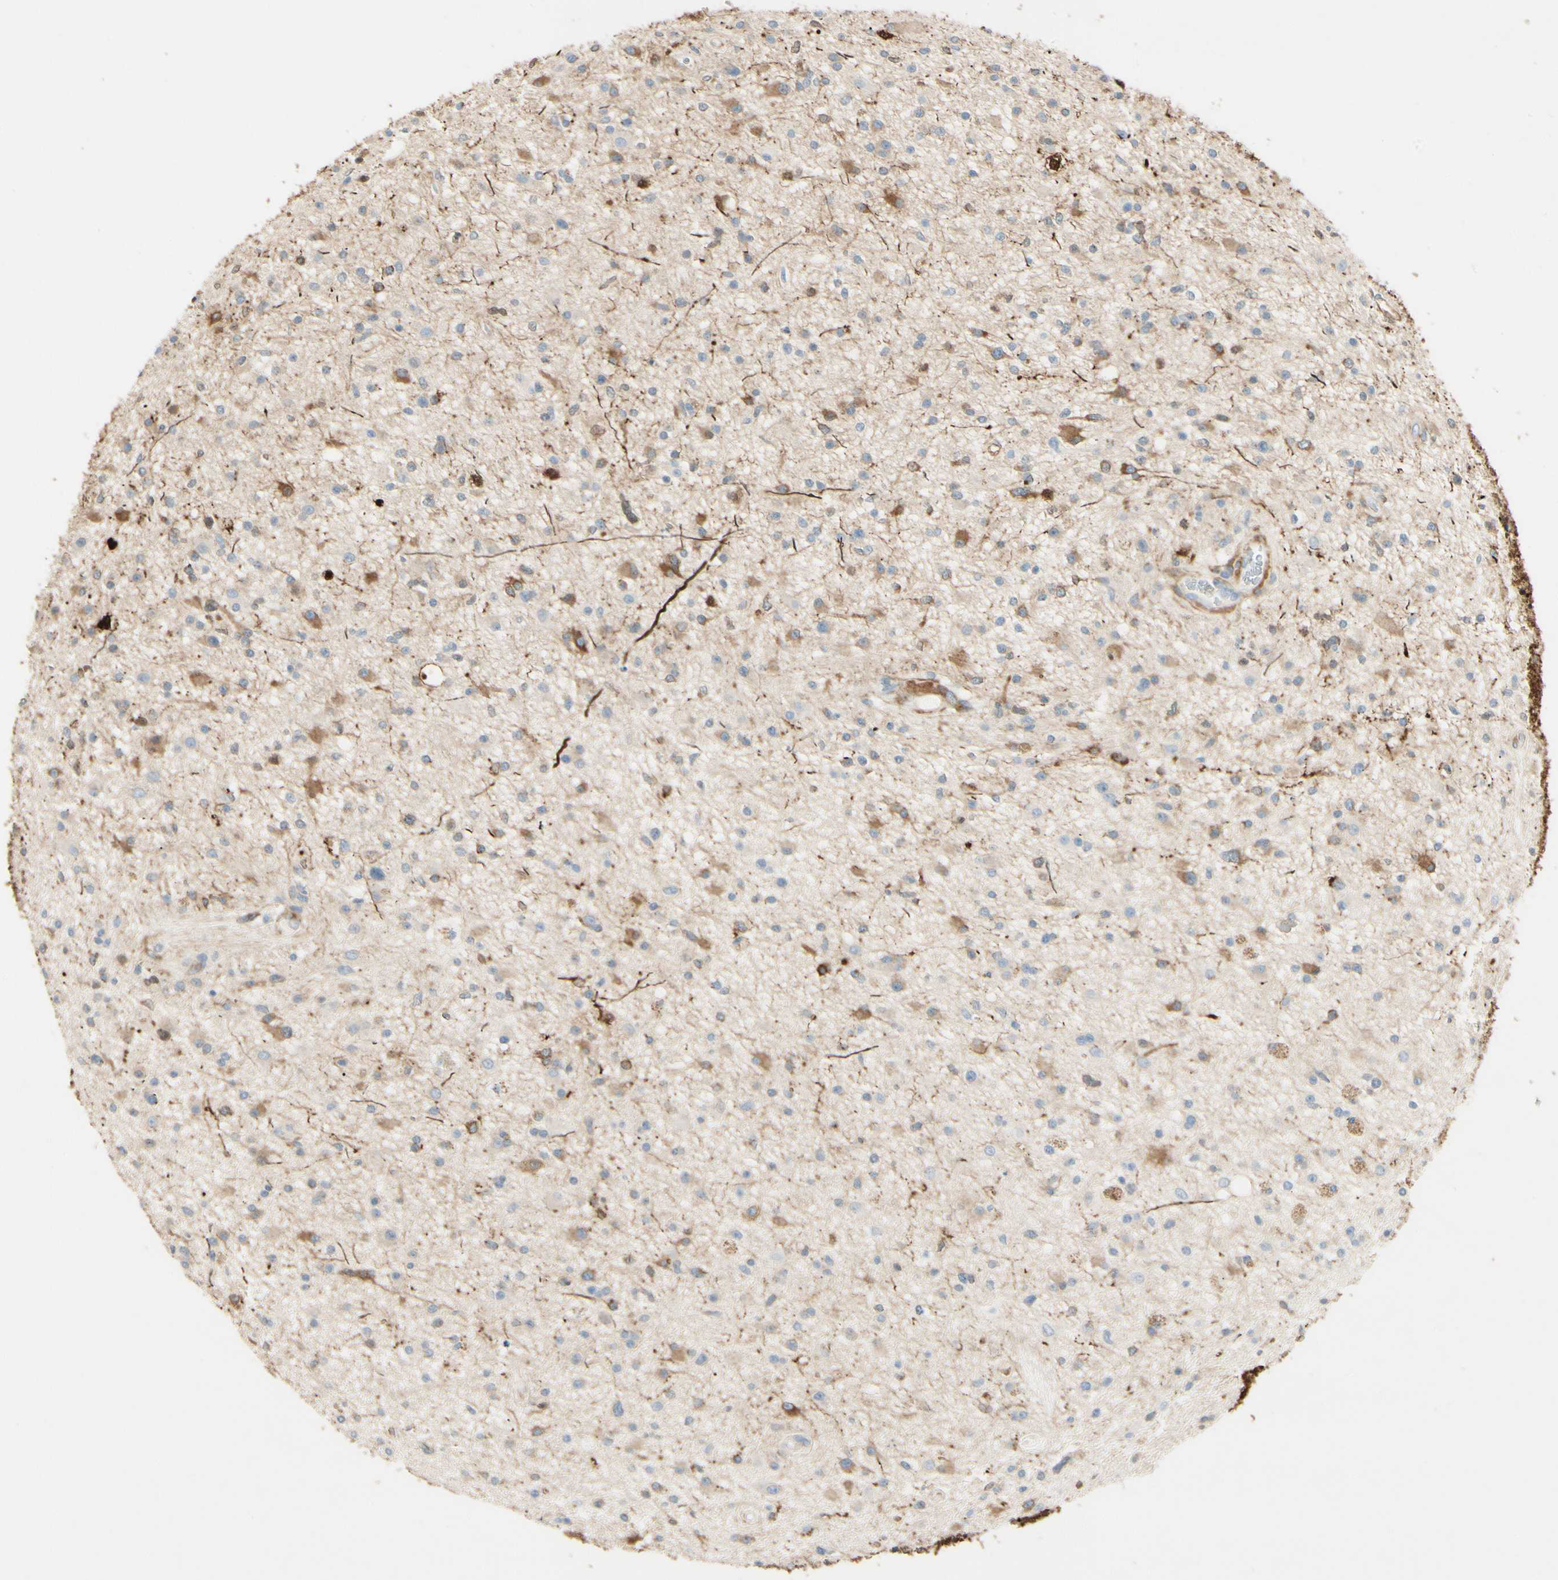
{"staining": {"intensity": "moderate", "quantity": "25%-75%", "location": "cytoplasmic/membranous"}, "tissue": "glioma", "cell_type": "Tumor cells", "image_type": "cancer", "snomed": [{"axis": "morphology", "description": "Glioma, malignant, High grade"}, {"axis": "topography", "description": "Brain"}], "caption": "High-grade glioma (malignant) stained for a protein displays moderate cytoplasmic/membranous positivity in tumor cells.", "gene": "AMPH", "patient": {"sex": "male", "age": 33}}